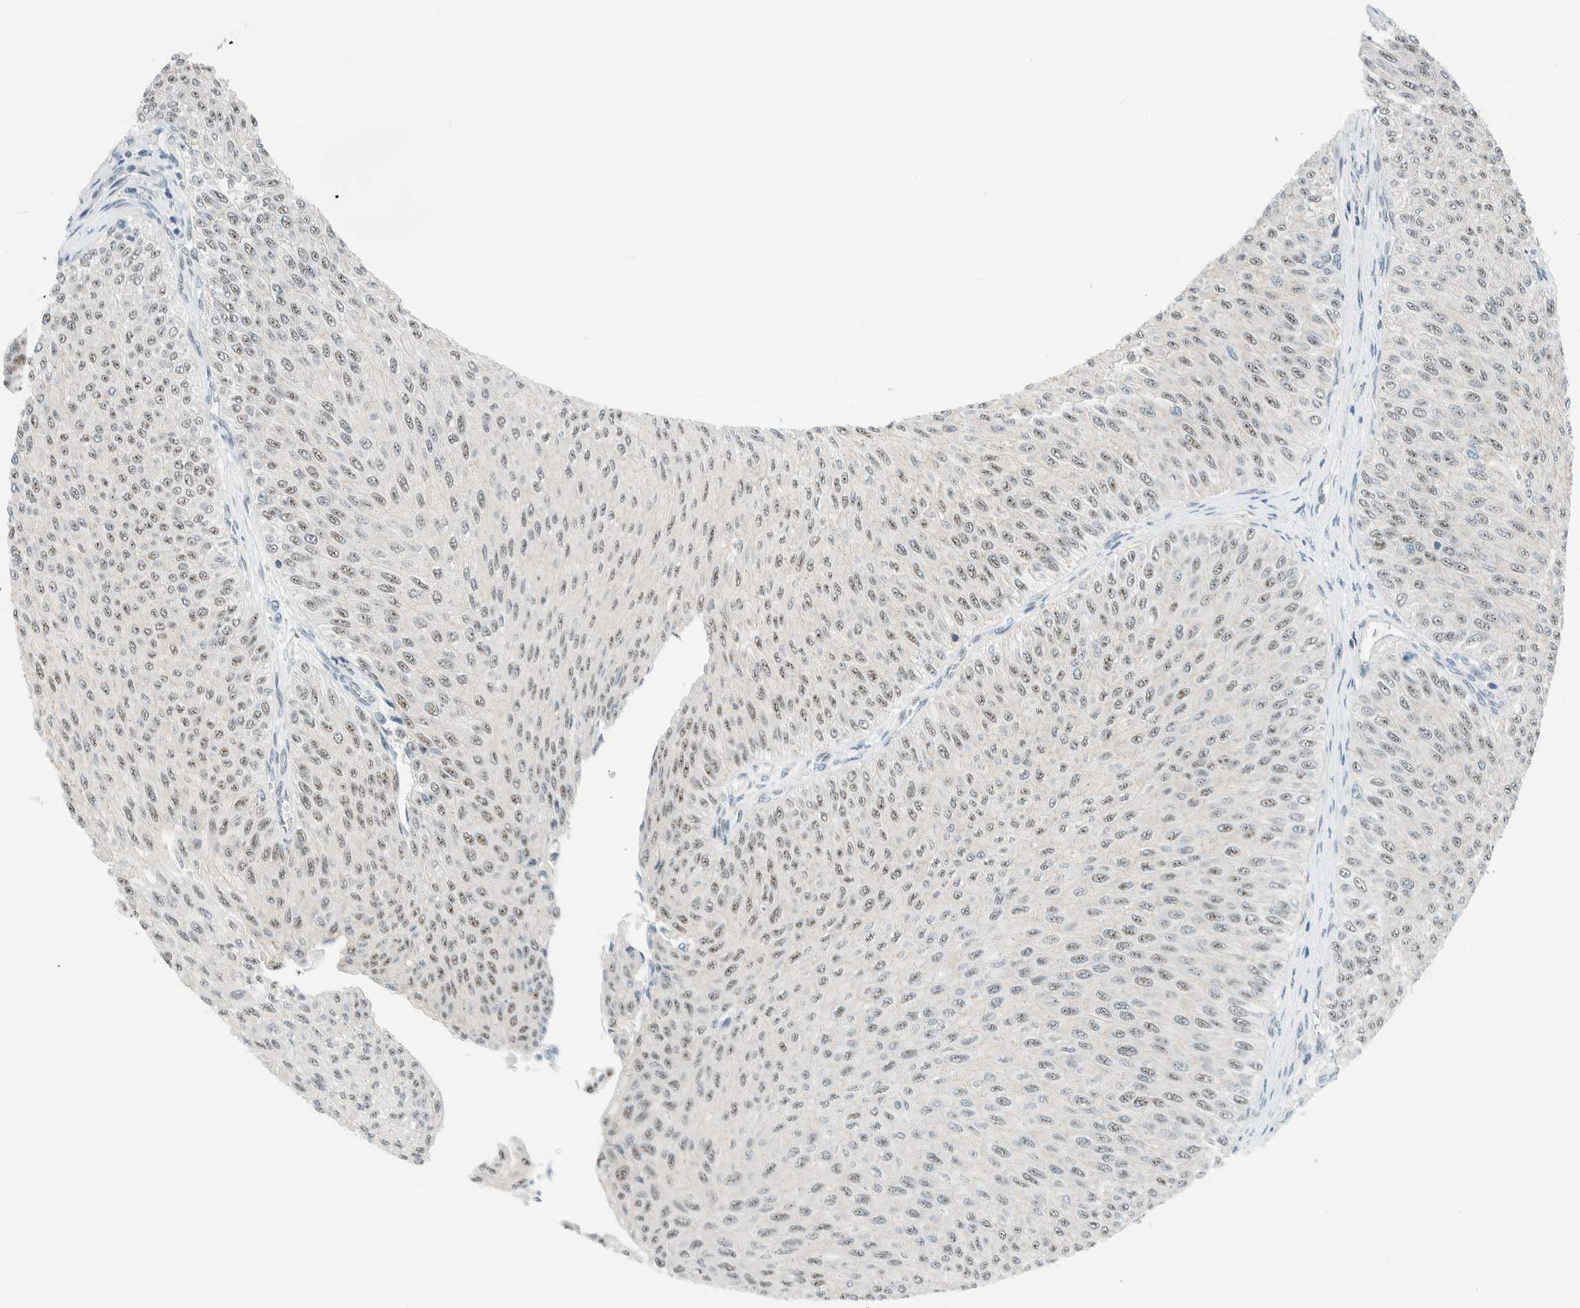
{"staining": {"intensity": "weak", "quantity": ">75%", "location": "nuclear"}, "tissue": "urothelial cancer", "cell_type": "Tumor cells", "image_type": "cancer", "snomed": [{"axis": "morphology", "description": "Urothelial carcinoma, Low grade"}, {"axis": "topography", "description": "Urinary bladder"}], "caption": "A low amount of weak nuclear positivity is seen in approximately >75% of tumor cells in low-grade urothelial carcinoma tissue.", "gene": "CYSRT1", "patient": {"sex": "male", "age": 78}}